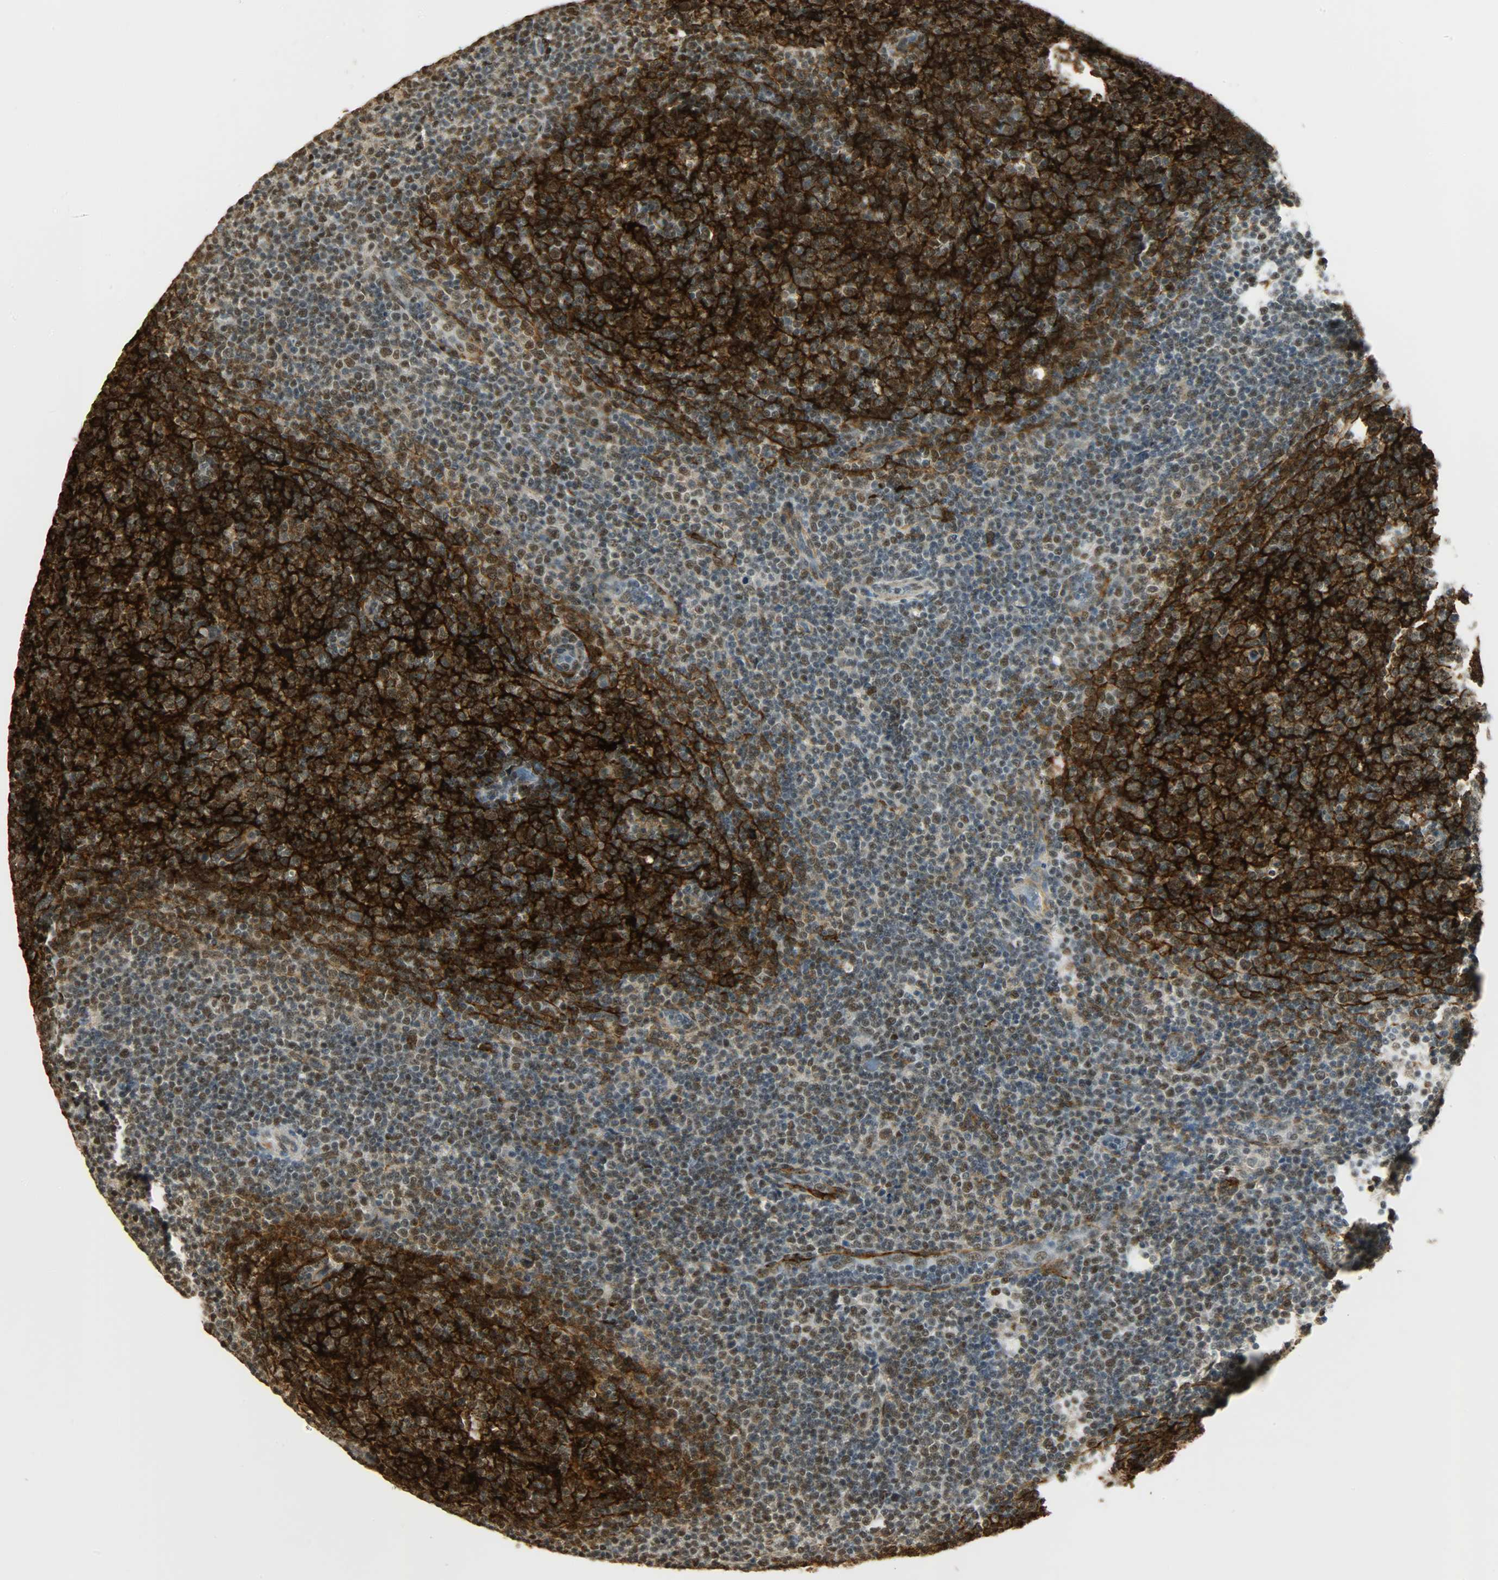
{"staining": {"intensity": "strong", "quantity": "25%-75%", "location": "cytoplasmic/membranous"}, "tissue": "lymphoma", "cell_type": "Tumor cells", "image_type": "cancer", "snomed": [{"axis": "morphology", "description": "Malignant lymphoma, non-Hodgkin's type, Low grade"}, {"axis": "topography", "description": "Lymph node"}], "caption": "A brown stain shows strong cytoplasmic/membranous positivity of a protein in malignant lymphoma, non-Hodgkin's type (low-grade) tumor cells. (DAB (3,3'-diaminobenzidine) IHC, brown staining for protein, blue staining for nuclei).", "gene": "NGFR", "patient": {"sex": "male", "age": 70}}